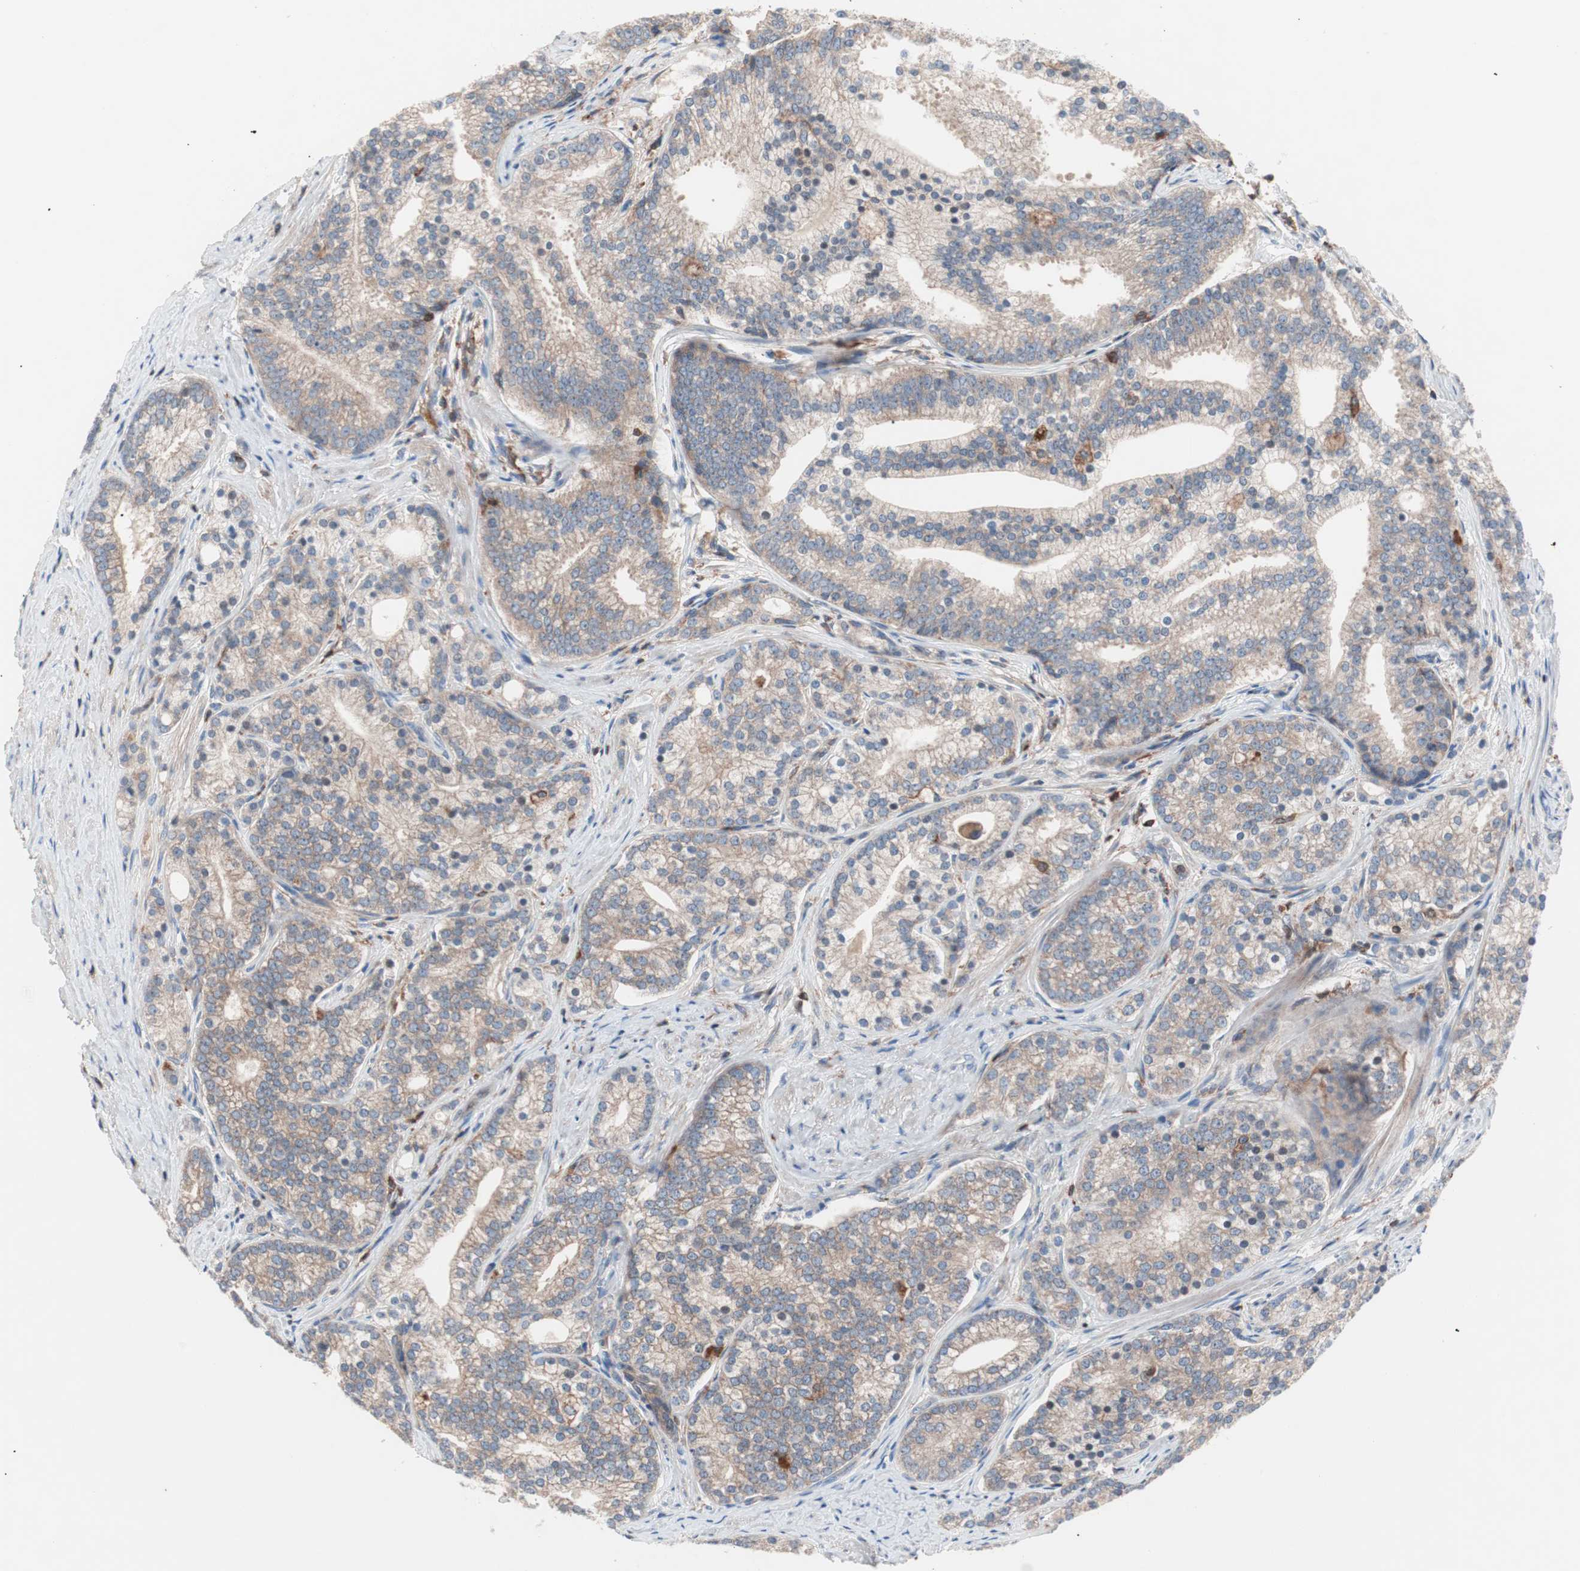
{"staining": {"intensity": "moderate", "quantity": ">75%", "location": "cytoplasmic/membranous"}, "tissue": "prostate cancer", "cell_type": "Tumor cells", "image_type": "cancer", "snomed": [{"axis": "morphology", "description": "Adenocarcinoma, Low grade"}, {"axis": "topography", "description": "Prostate"}], "caption": "This is an image of immunohistochemistry staining of prostate adenocarcinoma (low-grade), which shows moderate positivity in the cytoplasmic/membranous of tumor cells.", "gene": "PIK3R1", "patient": {"sex": "male", "age": 71}}